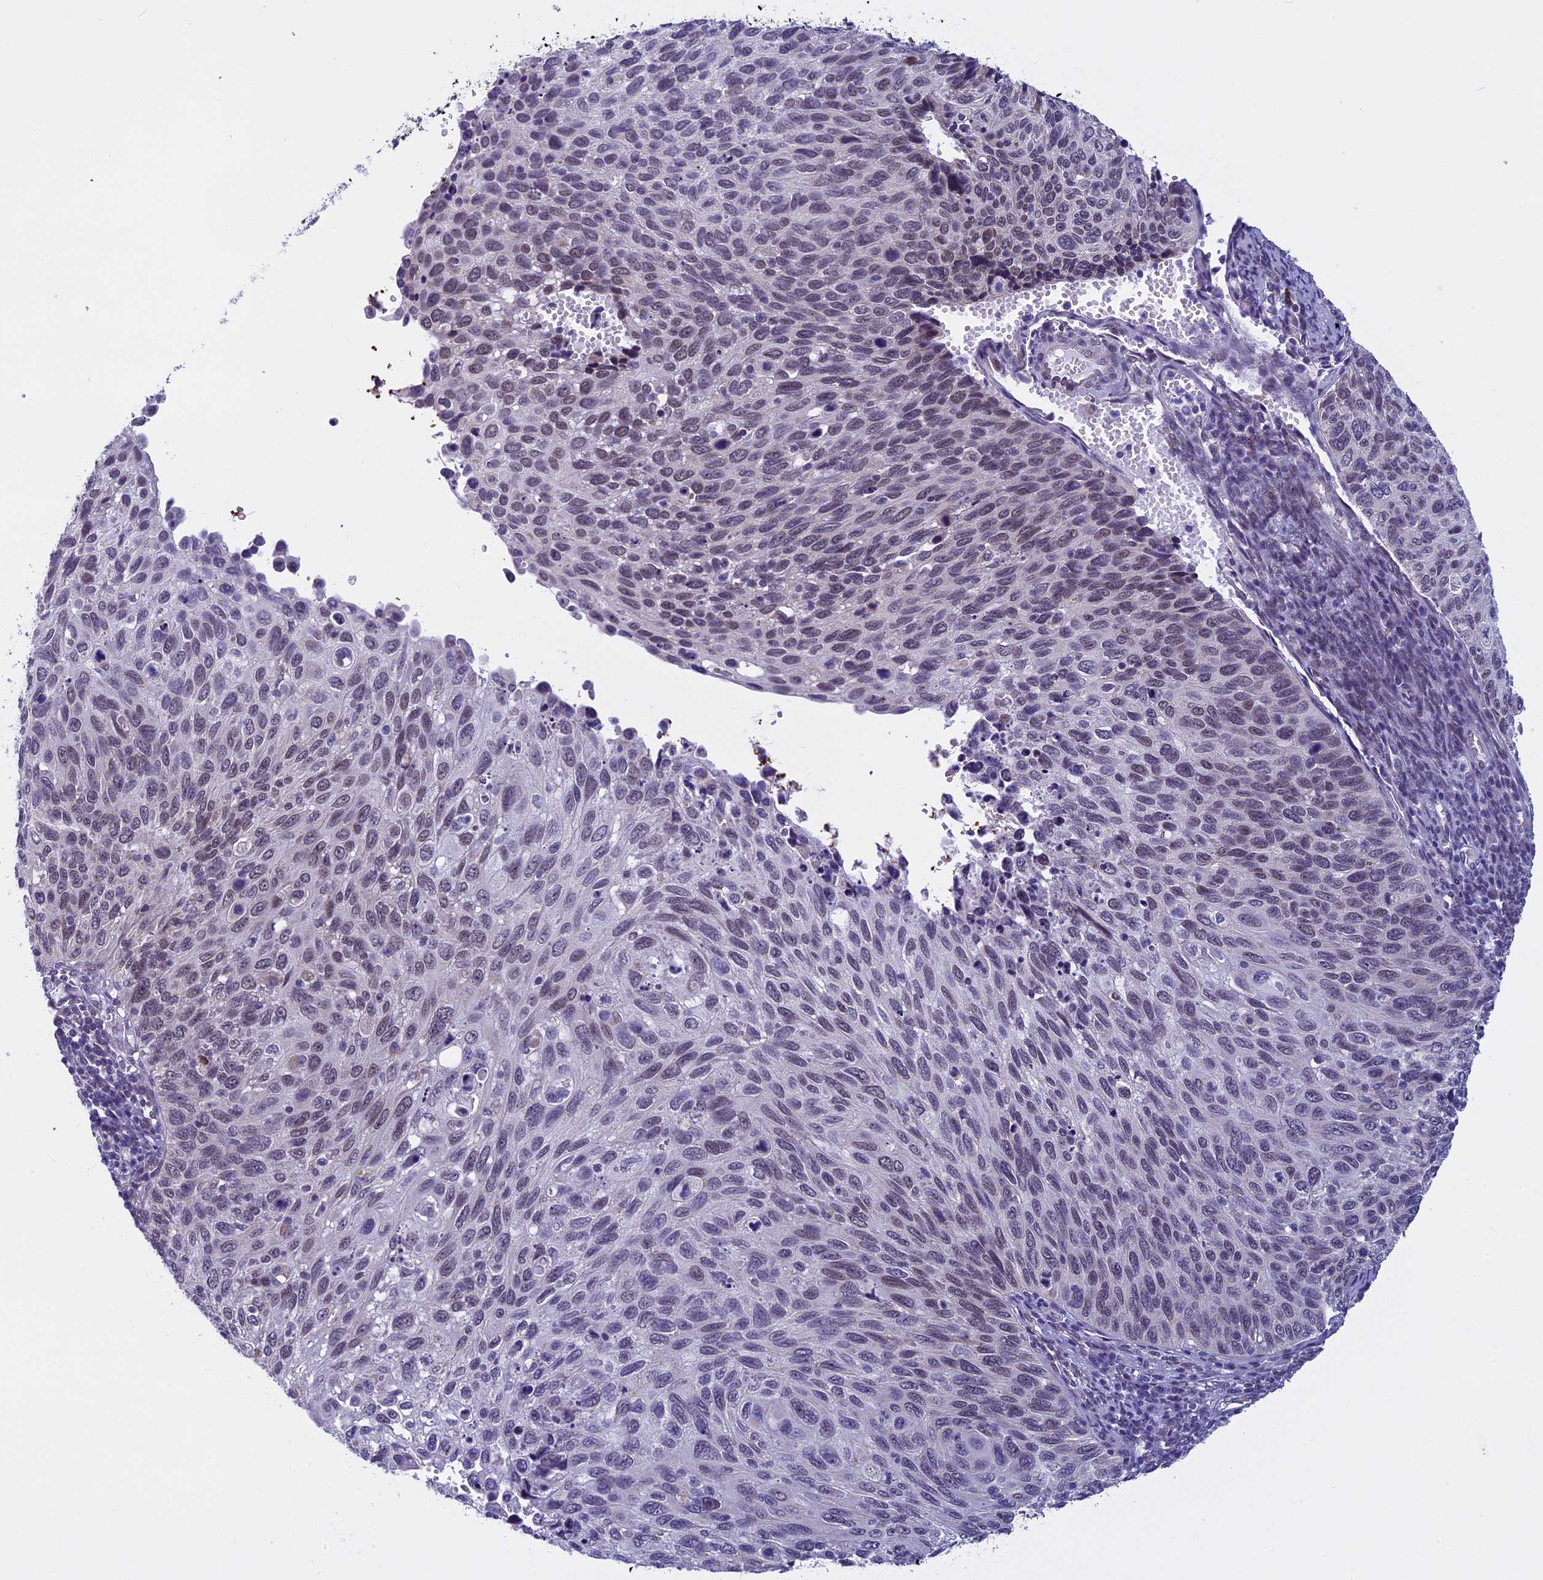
{"staining": {"intensity": "weak", "quantity": "<25%", "location": "nuclear"}, "tissue": "cervical cancer", "cell_type": "Tumor cells", "image_type": "cancer", "snomed": [{"axis": "morphology", "description": "Squamous cell carcinoma, NOS"}, {"axis": "topography", "description": "Cervix"}], "caption": "Cervical squamous cell carcinoma was stained to show a protein in brown. There is no significant positivity in tumor cells. The staining is performed using DAB brown chromogen with nuclei counter-stained in using hematoxylin.", "gene": "ZNF317", "patient": {"sex": "female", "age": 70}}